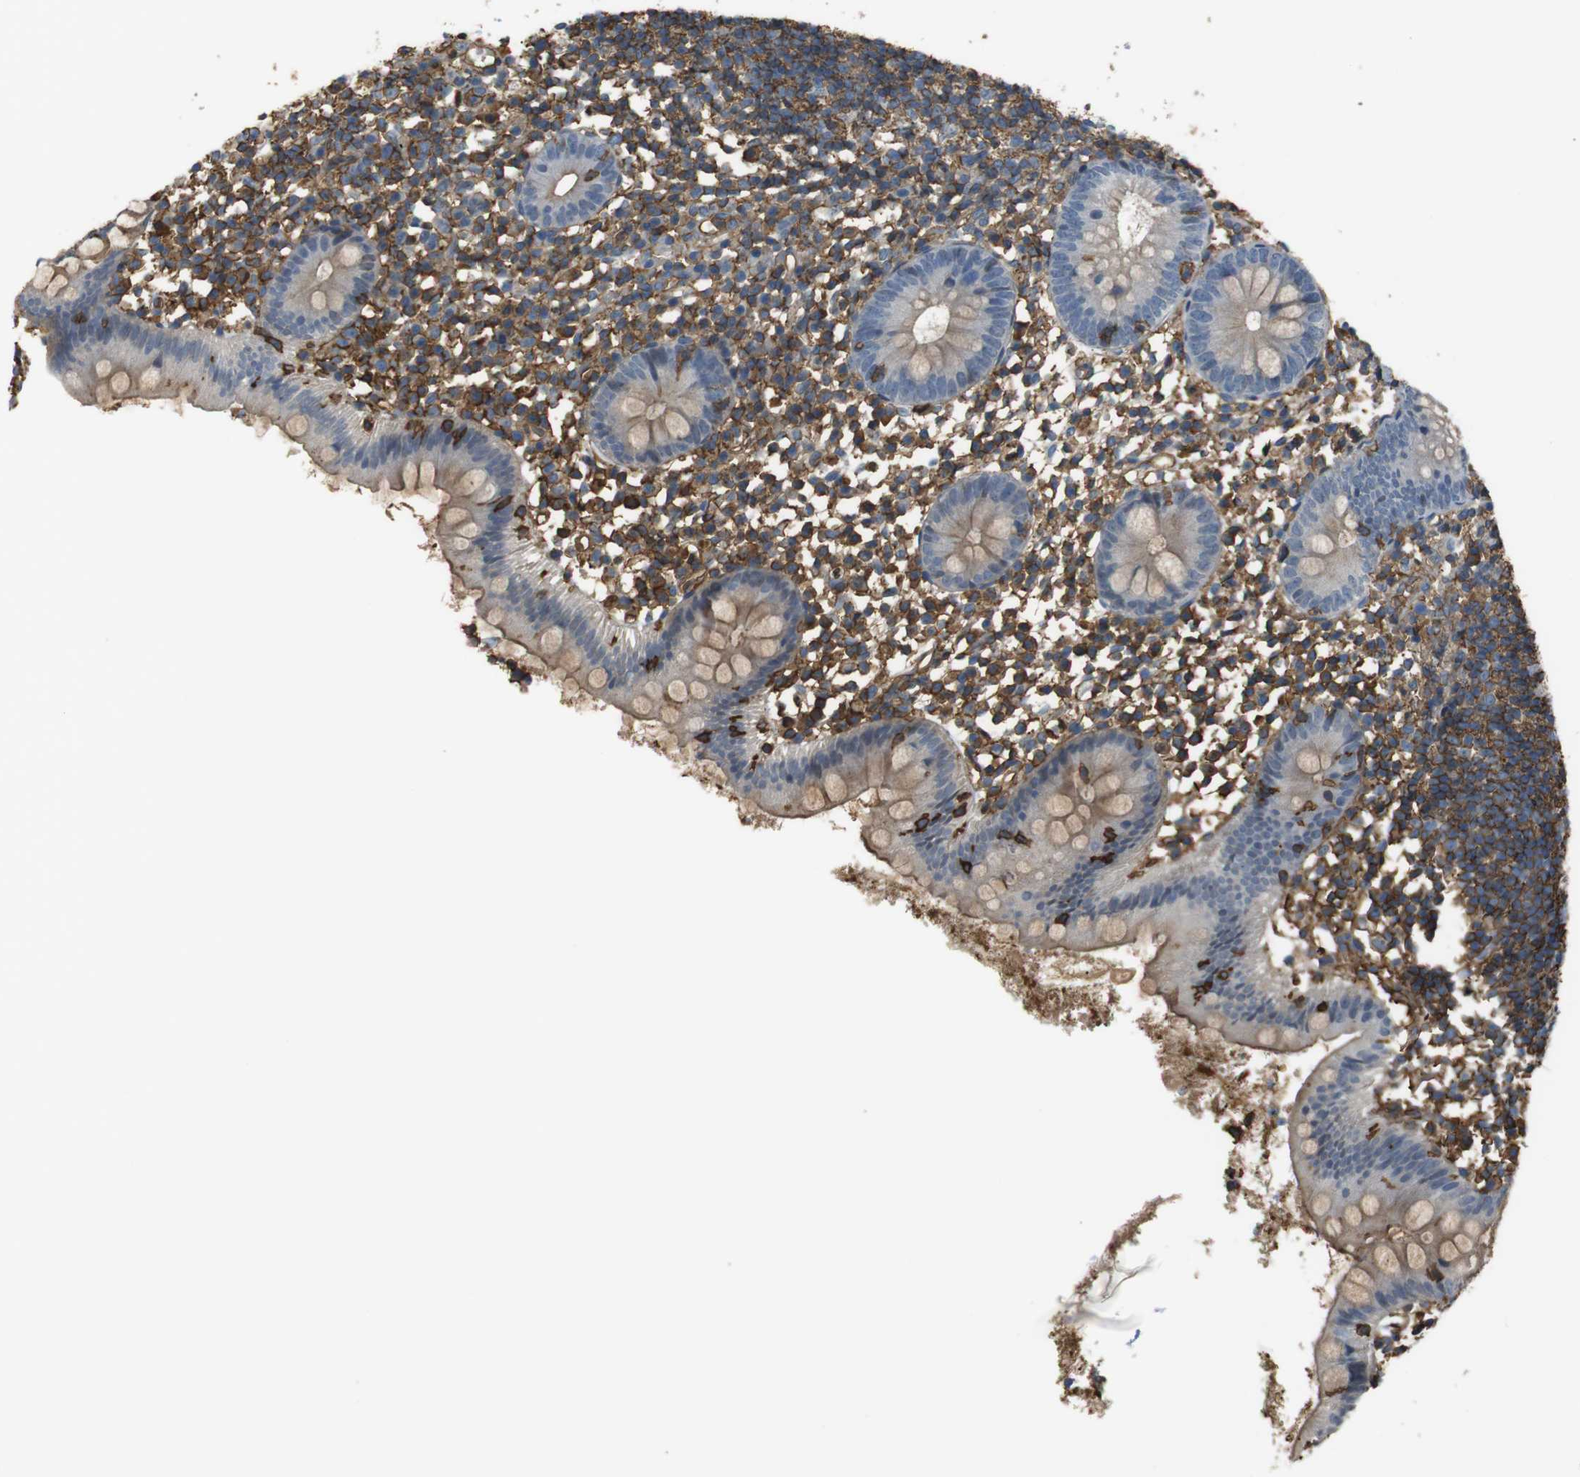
{"staining": {"intensity": "weak", "quantity": "25%-75%", "location": "cytoplasmic/membranous"}, "tissue": "appendix", "cell_type": "Glandular cells", "image_type": "normal", "snomed": [{"axis": "morphology", "description": "Normal tissue, NOS"}, {"axis": "topography", "description": "Appendix"}], "caption": "Protein expression by IHC reveals weak cytoplasmic/membranous positivity in about 25%-75% of glandular cells in normal appendix.", "gene": "FCAR", "patient": {"sex": "female", "age": 20}}